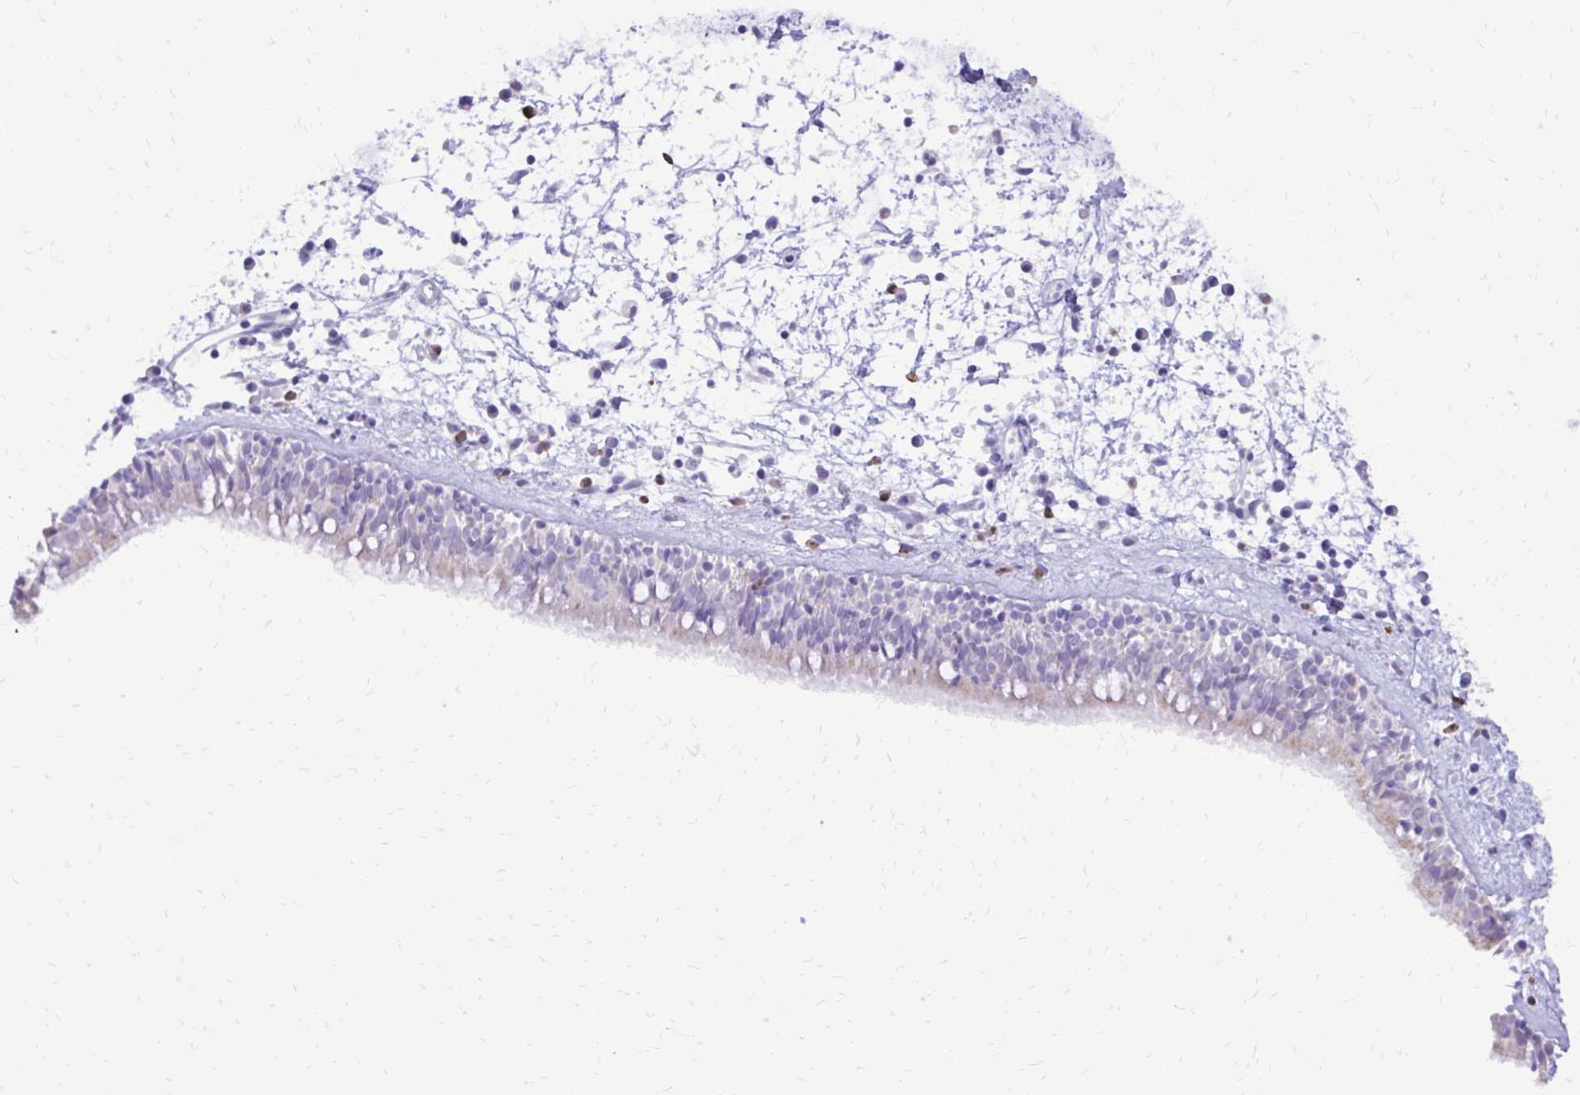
{"staining": {"intensity": "moderate", "quantity": "<25%", "location": "cytoplasmic/membranous"}, "tissue": "nasopharynx", "cell_type": "Respiratory epithelial cells", "image_type": "normal", "snomed": [{"axis": "morphology", "description": "Normal tissue, NOS"}, {"axis": "topography", "description": "Nasopharynx"}], "caption": "Human nasopharynx stained for a protein (brown) displays moderate cytoplasmic/membranous positive staining in about <25% of respiratory epithelial cells.", "gene": "CAT", "patient": {"sex": "male", "age": 24}}